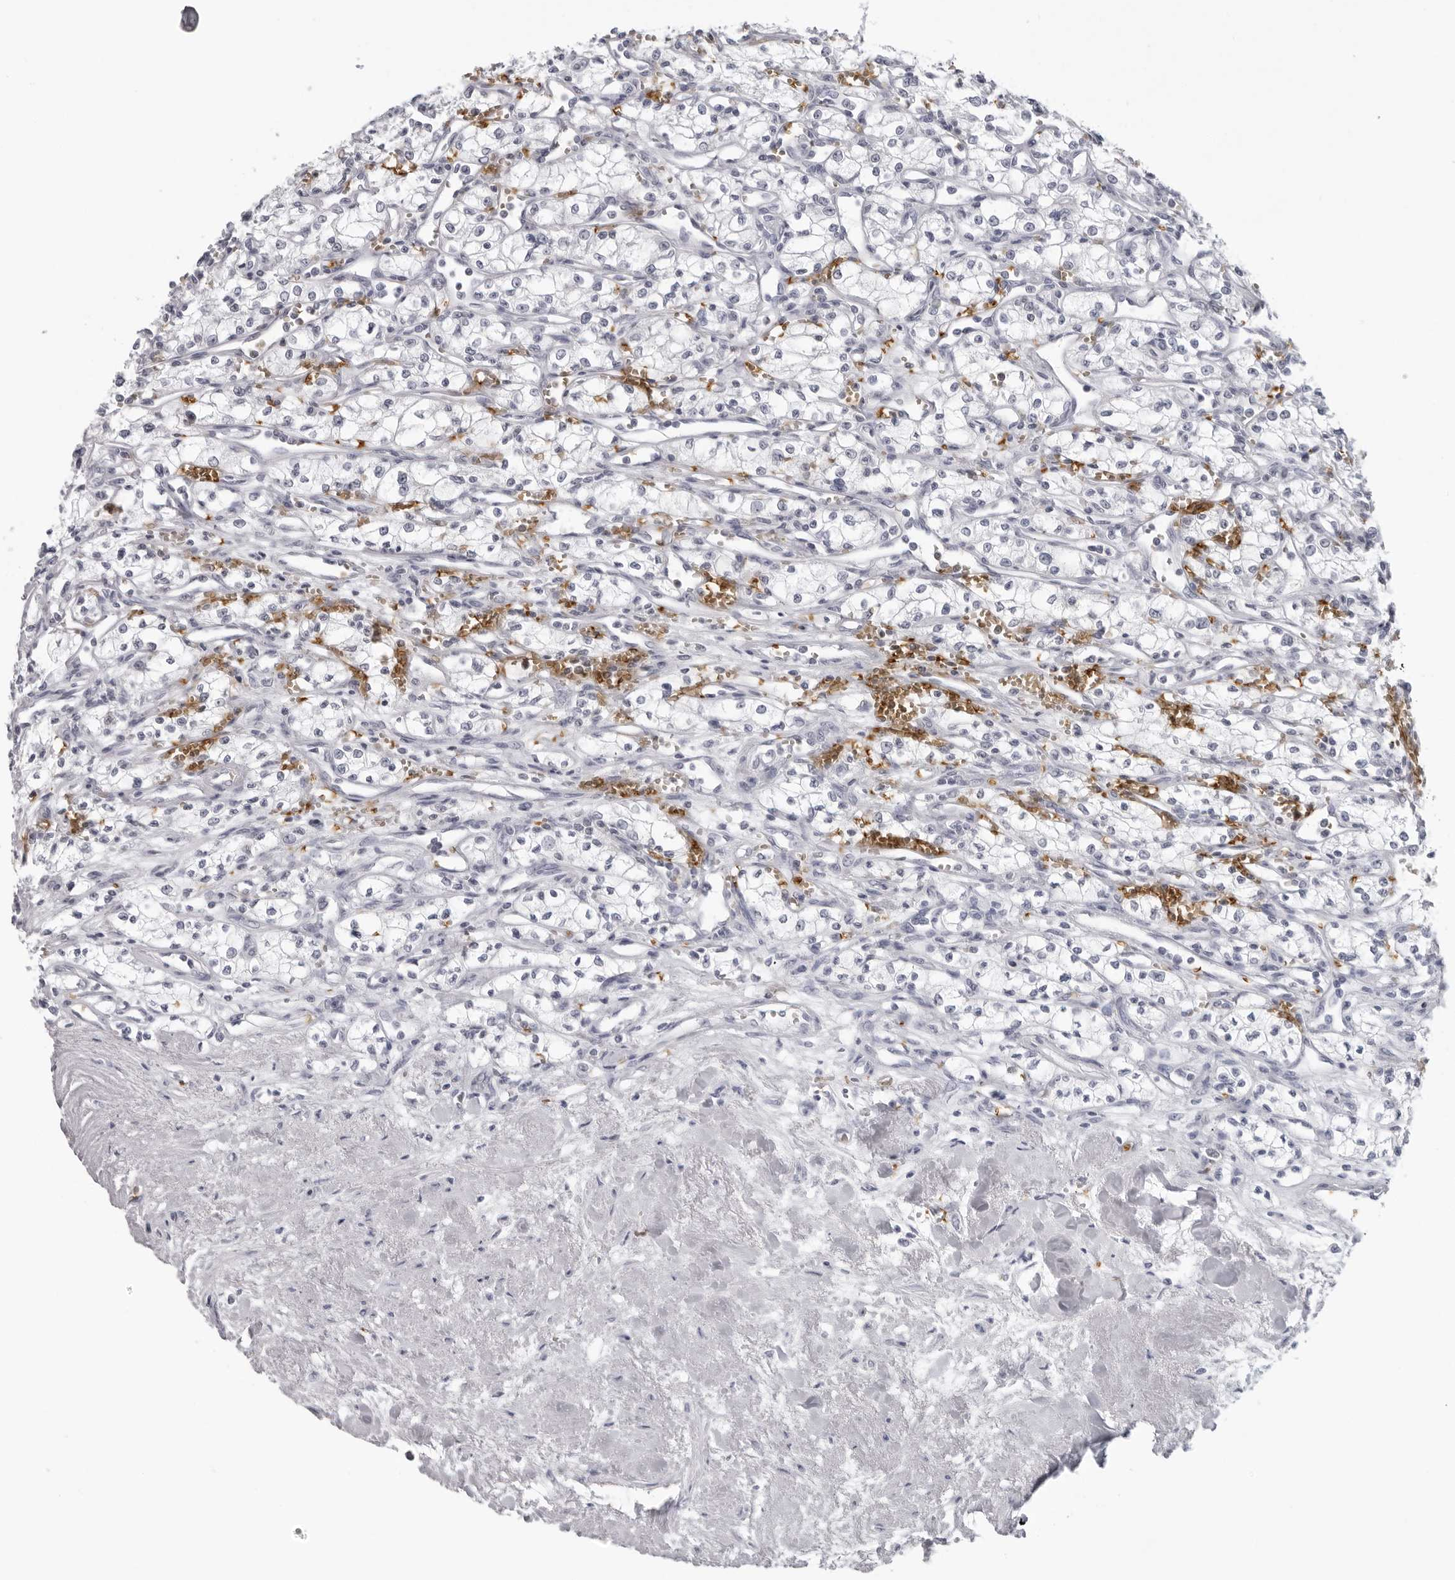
{"staining": {"intensity": "negative", "quantity": "none", "location": "none"}, "tissue": "renal cancer", "cell_type": "Tumor cells", "image_type": "cancer", "snomed": [{"axis": "morphology", "description": "Adenocarcinoma, NOS"}, {"axis": "topography", "description": "Kidney"}], "caption": "Immunohistochemistry (IHC) micrograph of adenocarcinoma (renal) stained for a protein (brown), which displays no staining in tumor cells.", "gene": "EPB41", "patient": {"sex": "male", "age": 59}}